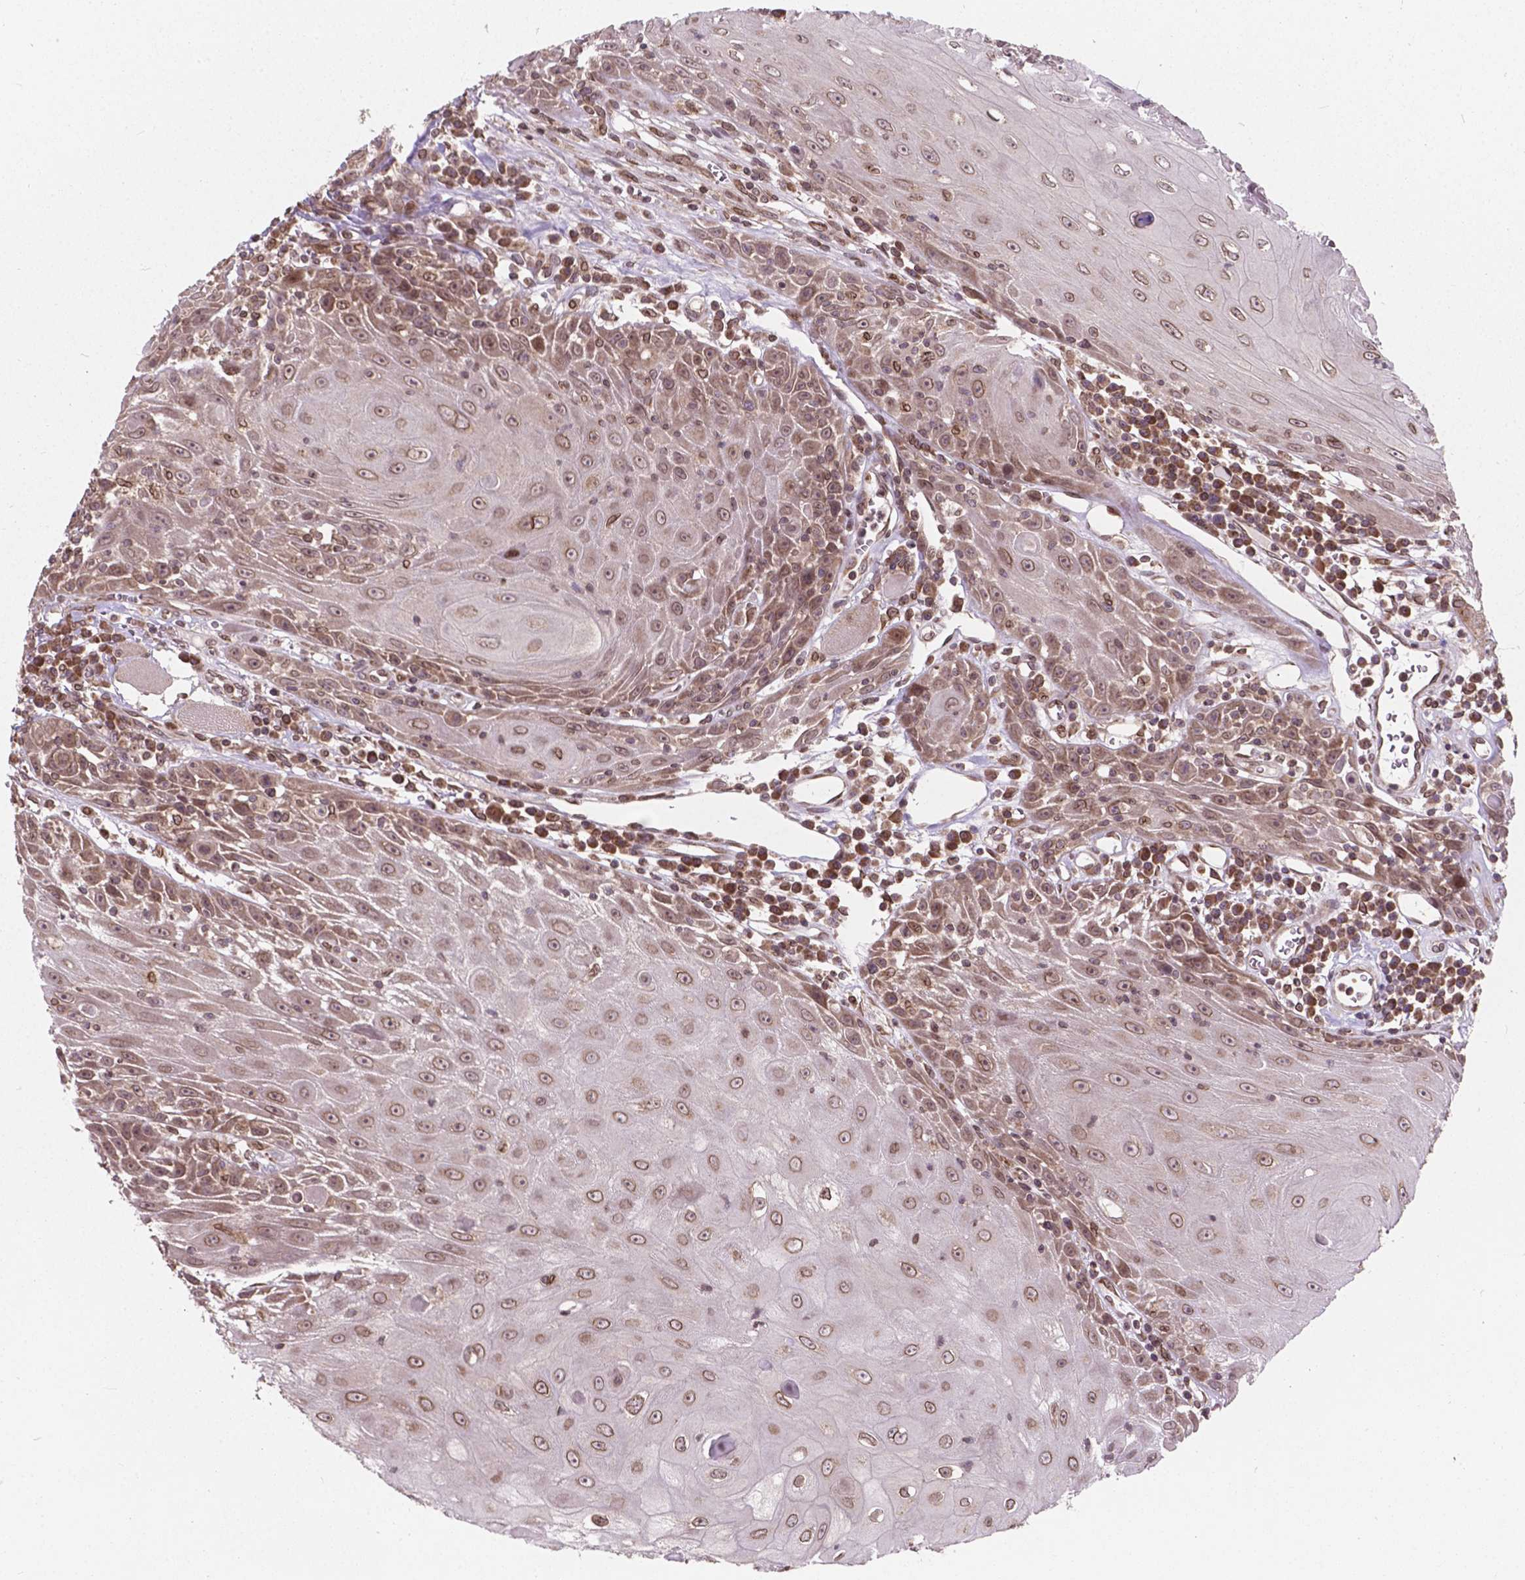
{"staining": {"intensity": "moderate", "quantity": ">75%", "location": "nuclear"}, "tissue": "head and neck cancer", "cell_type": "Tumor cells", "image_type": "cancer", "snomed": [{"axis": "morphology", "description": "Normal tissue, NOS"}, {"axis": "morphology", "description": "Squamous cell carcinoma, NOS"}, {"axis": "topography", "description": "Oral tissue"}, {"axis": "topography", "description": "Head-Neck"}], "caption": "Protein analysis of head and neck squamous cell carcinoma tissue demonstrates moderate nuclear positivity in approximately >75% of tumor cells.", "gene": "MRPL33", "patient": {"sex": "male", "age": 52}}